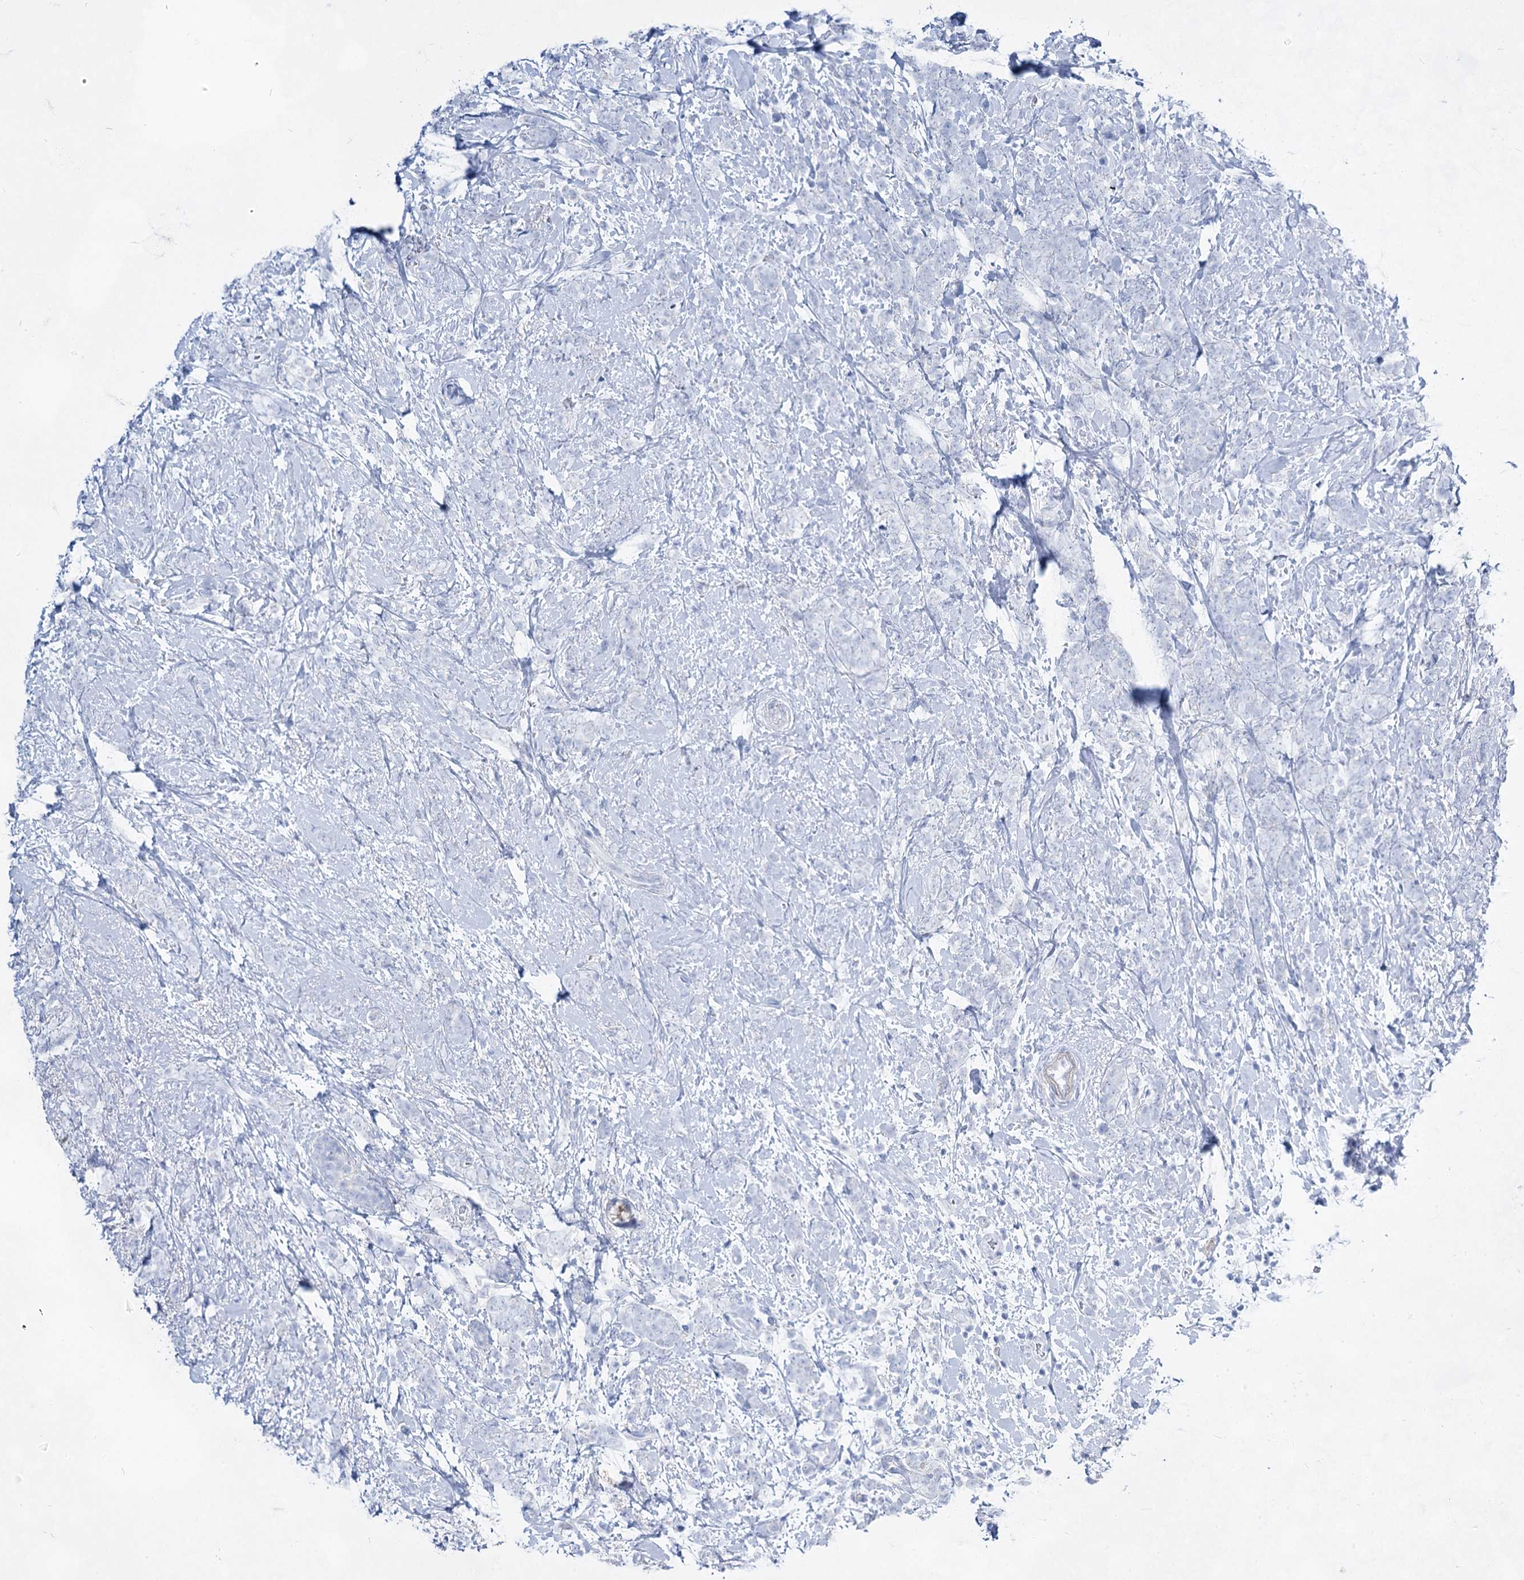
{"staining": {"intensity": "negative", "quantity": "none", "location": "none"}, "tissue": "breast cancer", "cell_type": "Tumor cells", "image_type": "cancer", "snomed": [{"axis": "morphology", "description": "Lobular carcinoma"}, {"axis": "topography", "description": "Breast"}], "caption": "This is a micrograph of immunohistochemistry (IHC) staining of breast cancer, which shows no positivity in tumor cells.", "gene": "ACRV1", "patient": {"sex": "female", "age": 58}}